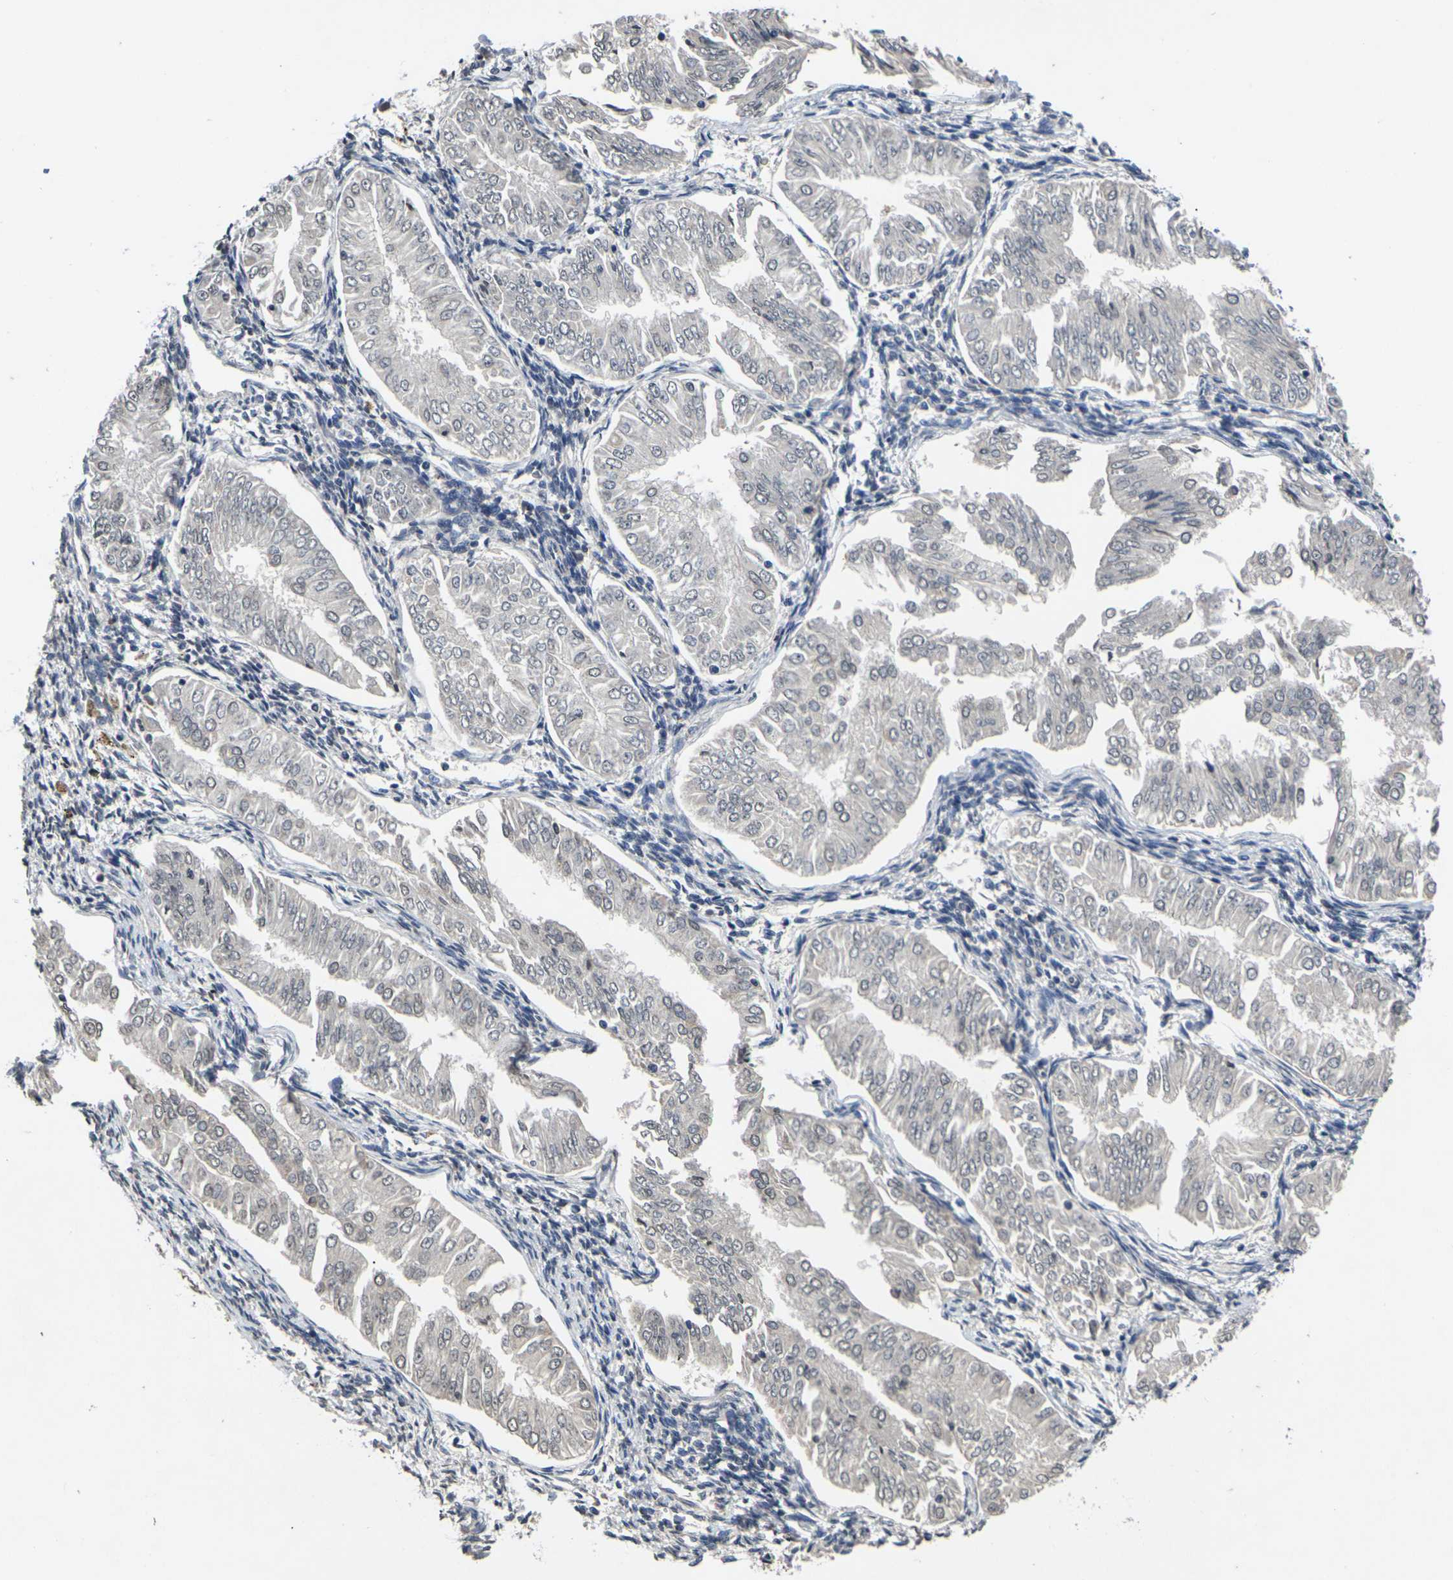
{"staining": {"intensity": "negative", "quantity": "none", "location": "none"}, "tissue": "endometrial cancer", "cell_type": "Tumor cells", "image_type": "cancer", "snomed": [{"axis": "morphology", "description": "Adenocarcinoma, NOS"}, {"axis": "topography", "description": "Endometrium"}], "caption": "High power microscopy micrograph of an IHC image of endometrial cancer (adenocarcinoma), revealing no significant expression in tumor cells.", "gene": "SLC2A2", "patient": {"sex": "female", "age": 53}}